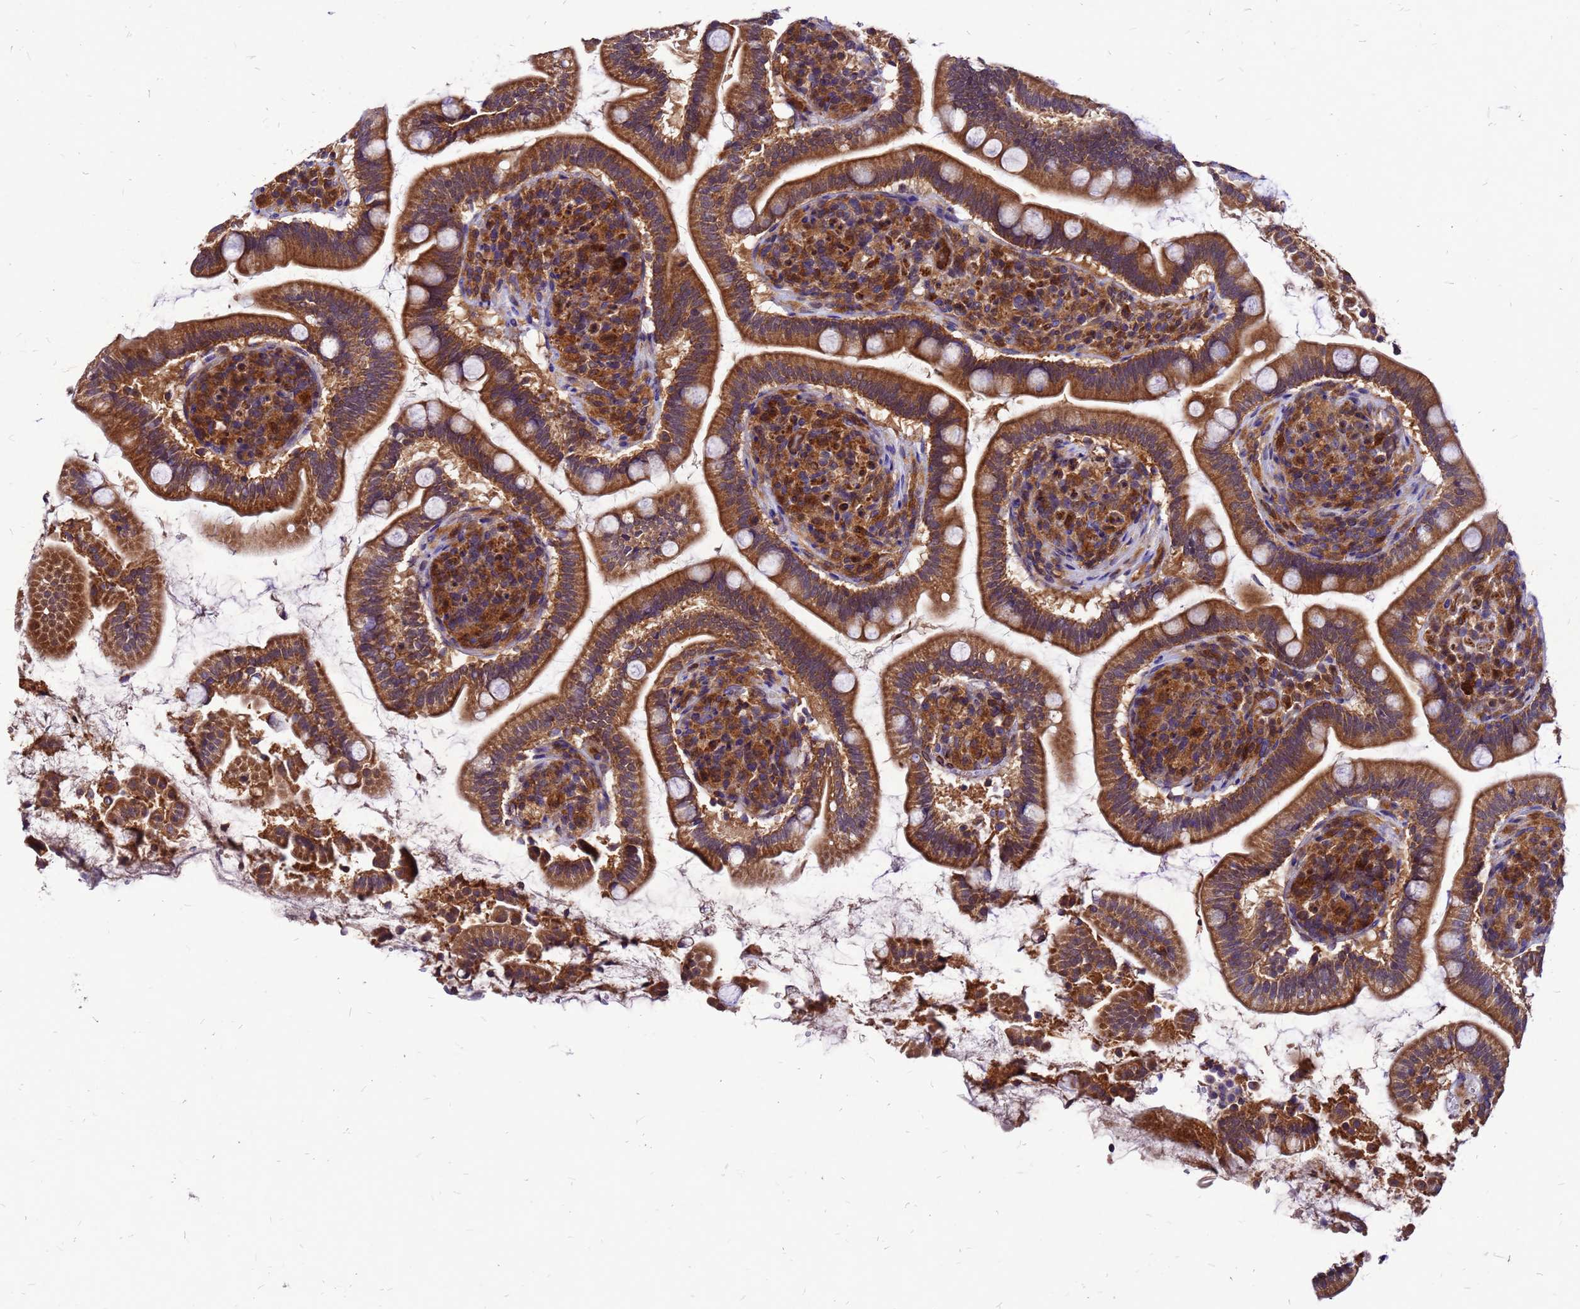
{"staining": {"intensity": "strong", "quantity": "25%-75%", "location": "cytoplasmic/membranous"}, "tissue": "small intestine", "cell_type": "Glandular cells", "image_type": "normal", "snomed": [{"axis": "morphology", "description": "Normal tissue, NOS"}, {"axis": "topography", "description": "Small intestine"}], "caption": "Small intestine was stained to show a protein in brown. There is high levels of strong cytoplasmic/membranous expression in approximately 25%-75% of glandular cells. (DAB (3,3'-diaminobenzidine) = brown stain, brightfield microscopy at high magnification).", "gene": "DUSP23", "patient": {"sex": "female", "age": 64}}